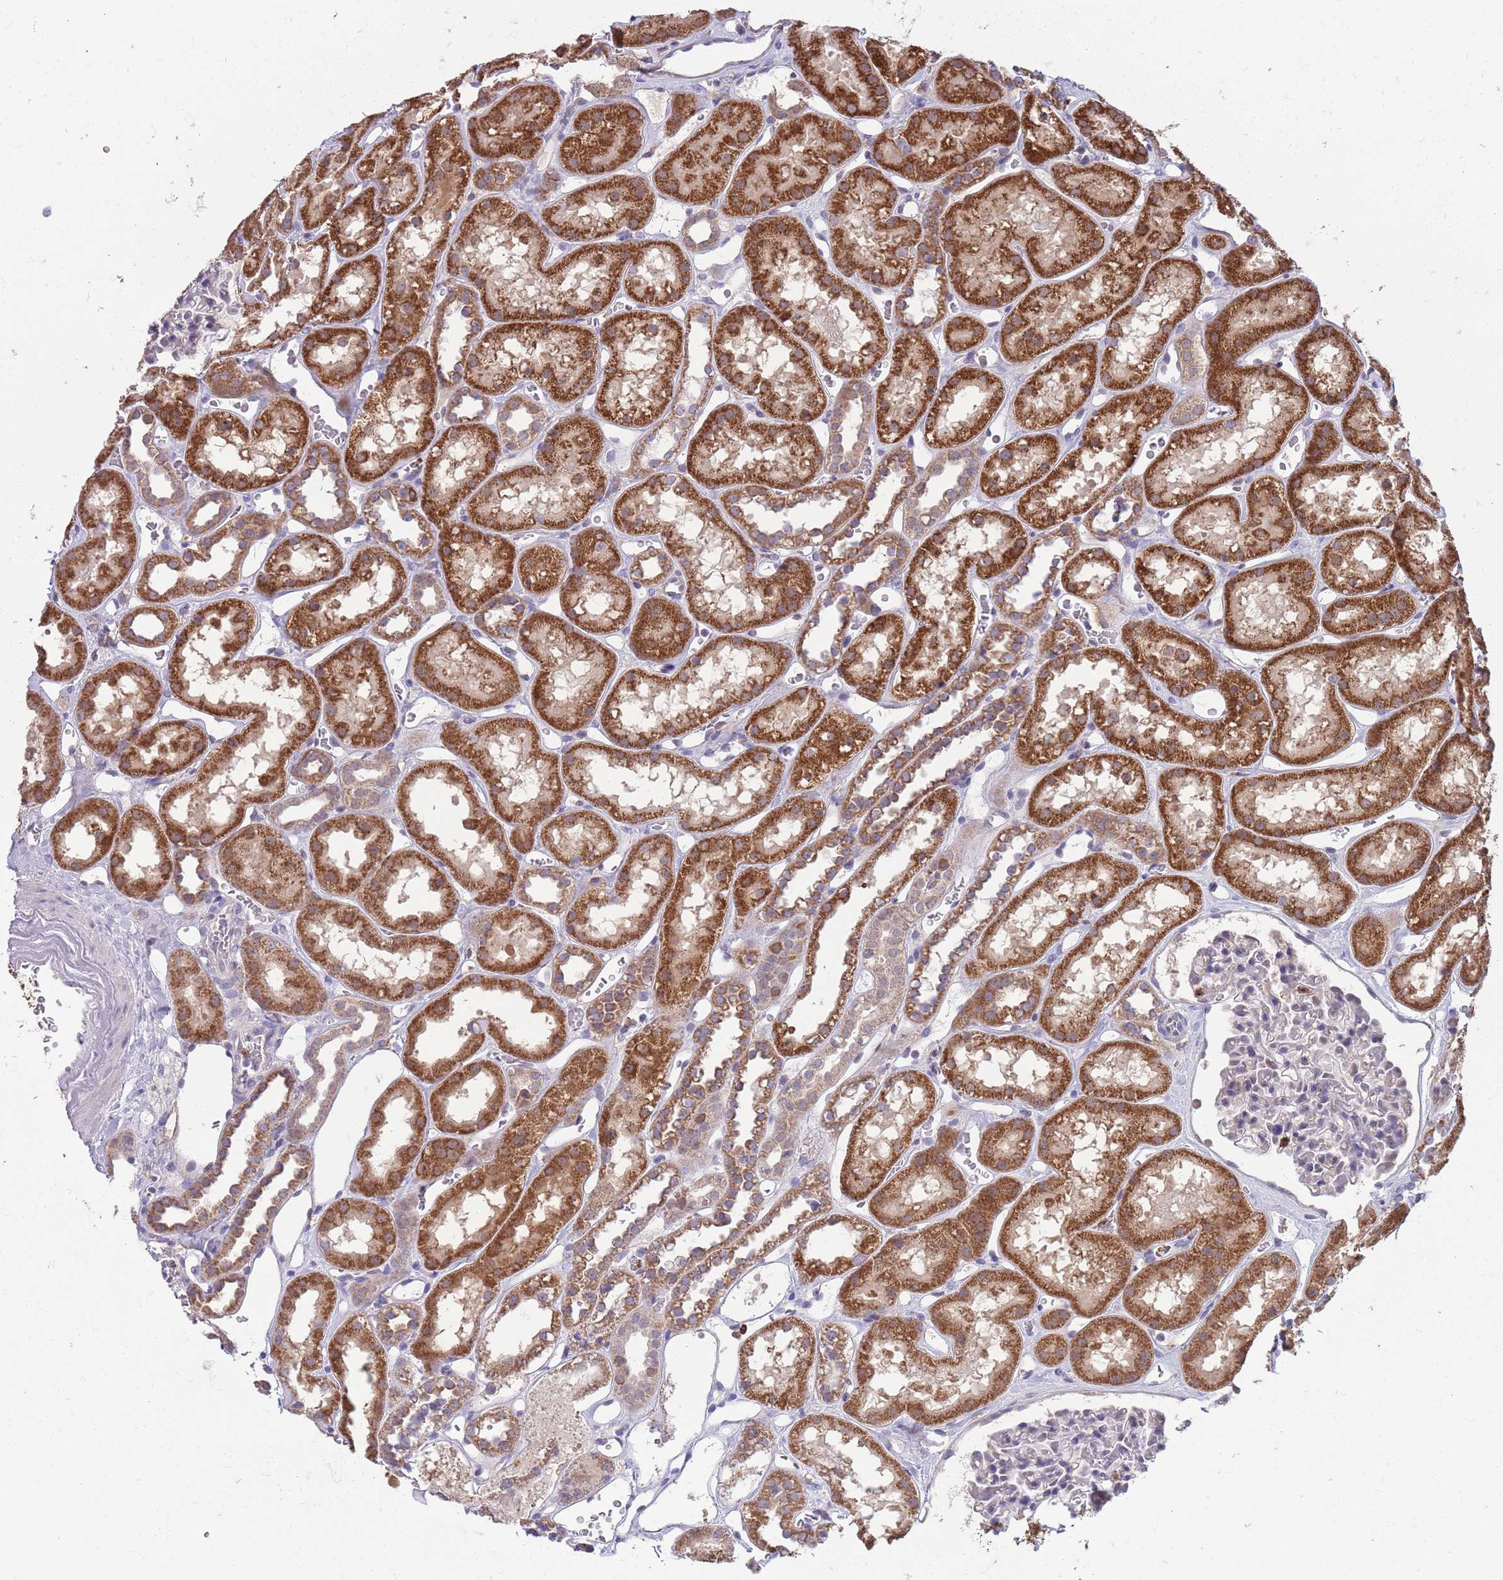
{"staining": {"intensity": "moderate", "quantity": "<25%", "location": "nuclear"}, "tissue": "kidney", "cell_type": "Cells in glomeruli", "image_type": "normal", "snomed": [{"axis": "morphology", "description": "Normal tissue, NOS"}, {"axis": "topography", "description": "Kidney"}], "caption": "This is a histology image of immunohistochemistry staining of unremarkable kidney, which shows moderate expression in the nuclear of cells in glomeruli.", "gene": "DDT", "patient": {"sex": "female", "age": 41}}